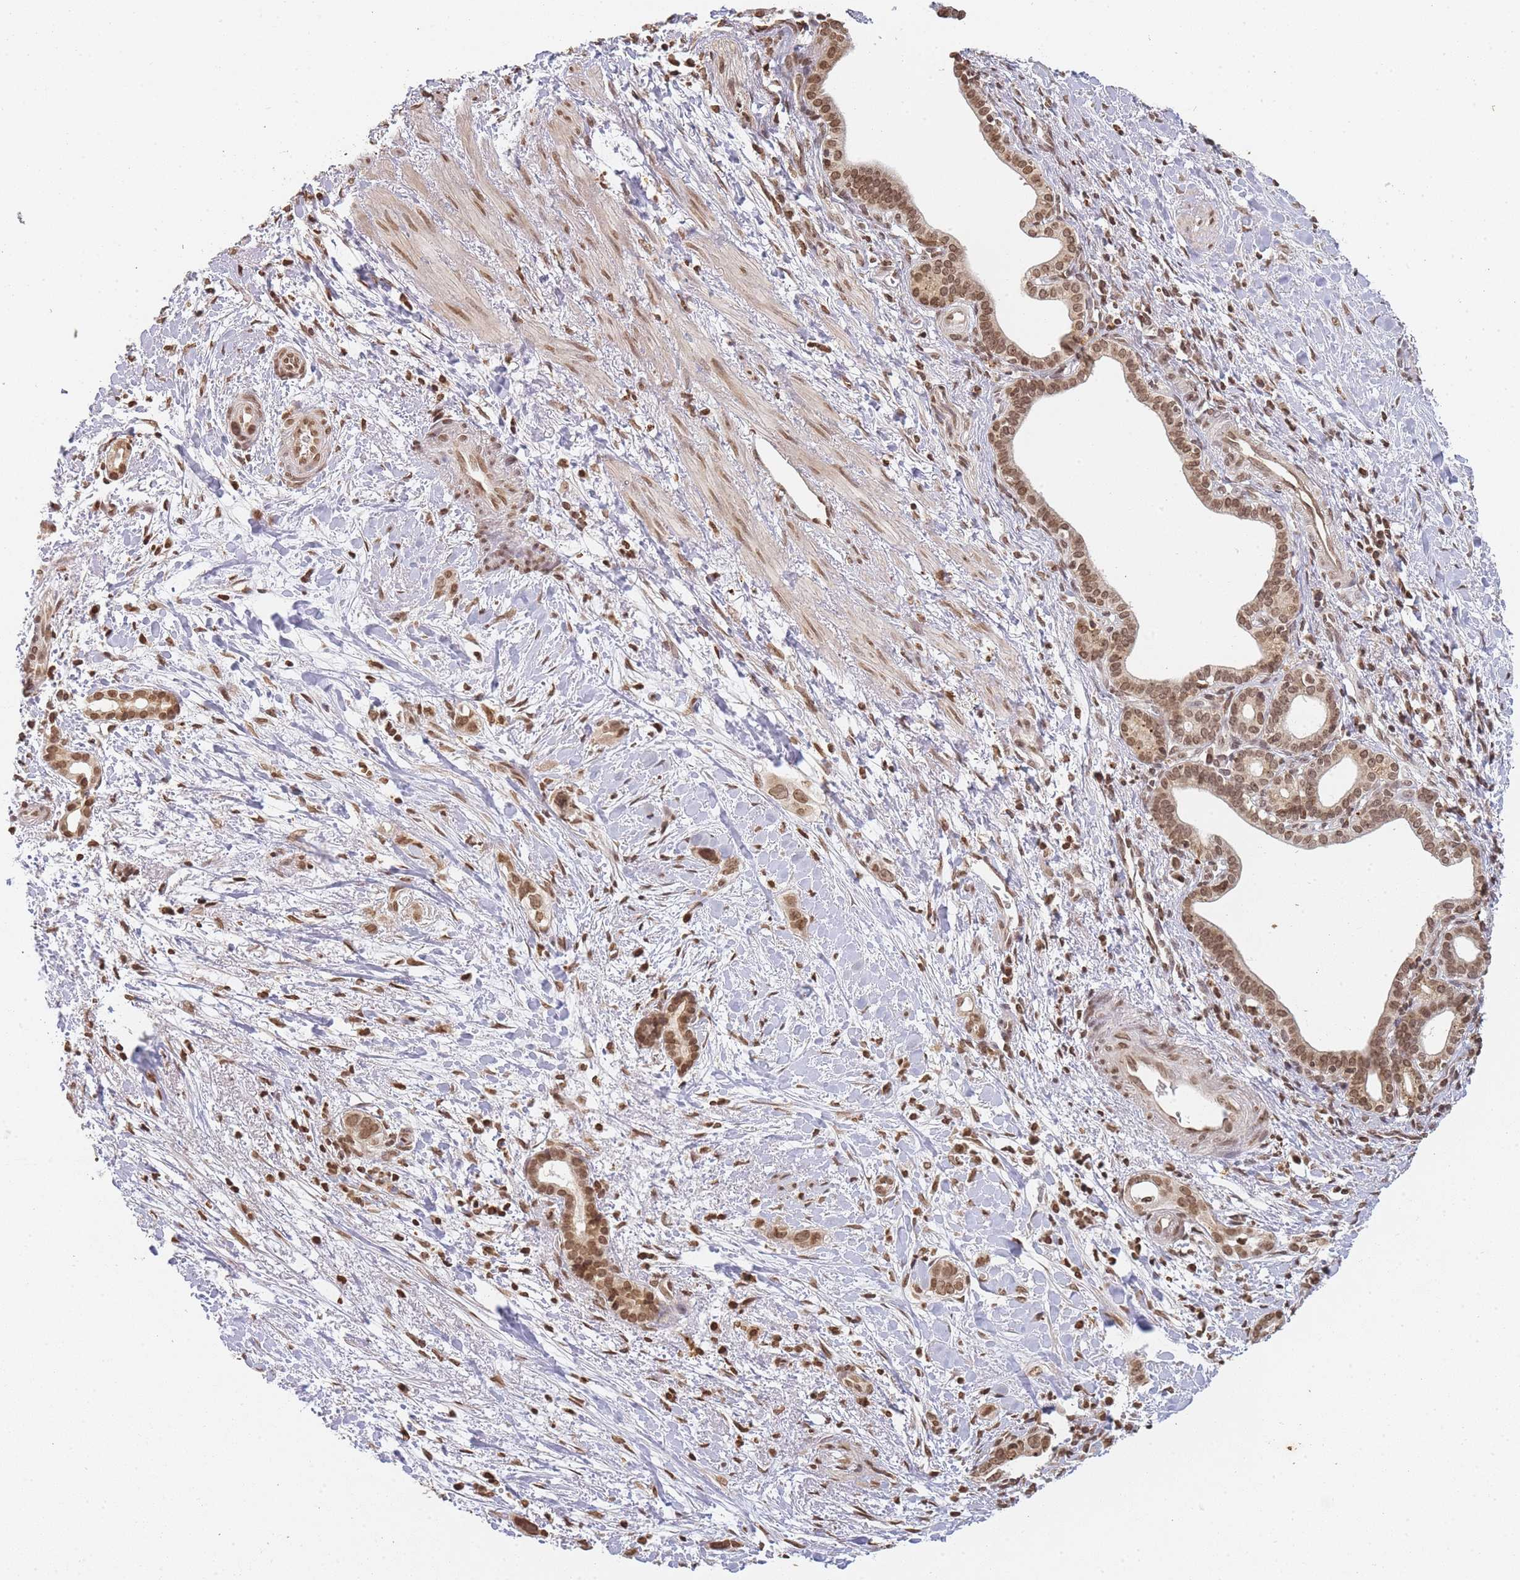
{"staining": {"intensity": "moderate", "quantity": ">75%", "location": "nuclear"}, "tissue": "liver cancer", "cell_type": "Tumor cells", "image_type": "cancer", "snomed": [{"axis": "morphology", "description": "Cholangiocarcinoma"}, {"axis": "topography", "description": "Liver"}], "caption": "Protein staining reveals moderate nuclear staining in approximately >75% of tumor cells in liver cholangiocarcinoma. (DAB = brown stain, brightfield microscopy at high magnification).", "gene": "WWTR1", "patient": {"sex": "female", "age": 79}}